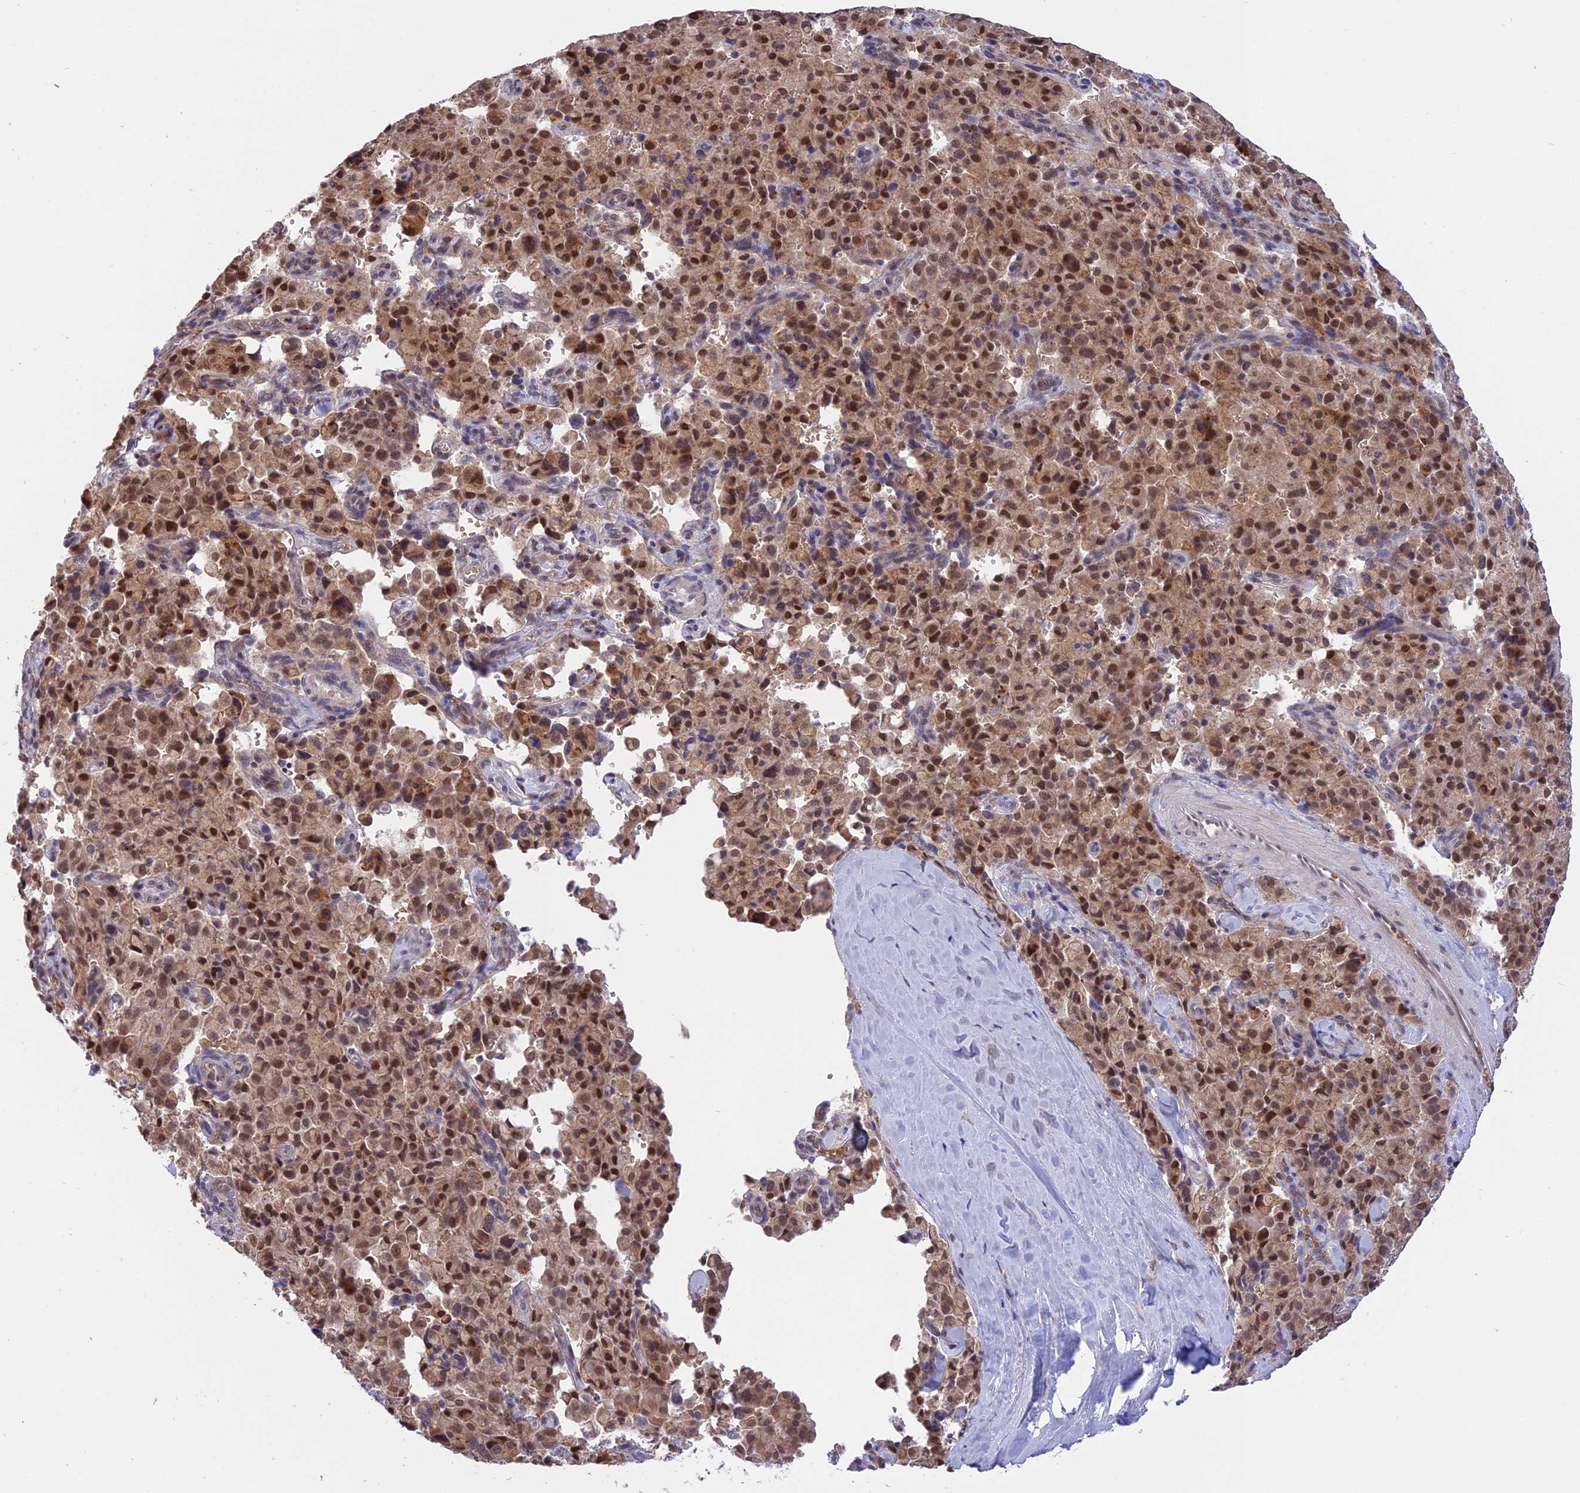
{"staining": {"intensity": "moderate", "quantity": ">75%", "location": "cytoplasmic/membranous,nuclear"}, "tissue": "pancreatic cancer", "cell_type": "Tumor cells", "image_type": "cancer", "snomed": [{"axis": "morphology", "description": "Adenocarcinoma, NOS"}, {"axis": "topography", "description": "Pancreas"}], "caption": "An immunohistochemistry photomicrograph of tumor tissue is shown. Protein staining in brown highlights moderate cytoplasmic/membranous and nuclear positivity in adenocarcinoma (pancreatic) within tumor cells.", "gene": "KCTD14", "patient": {"sex": "male", "age": 65}}